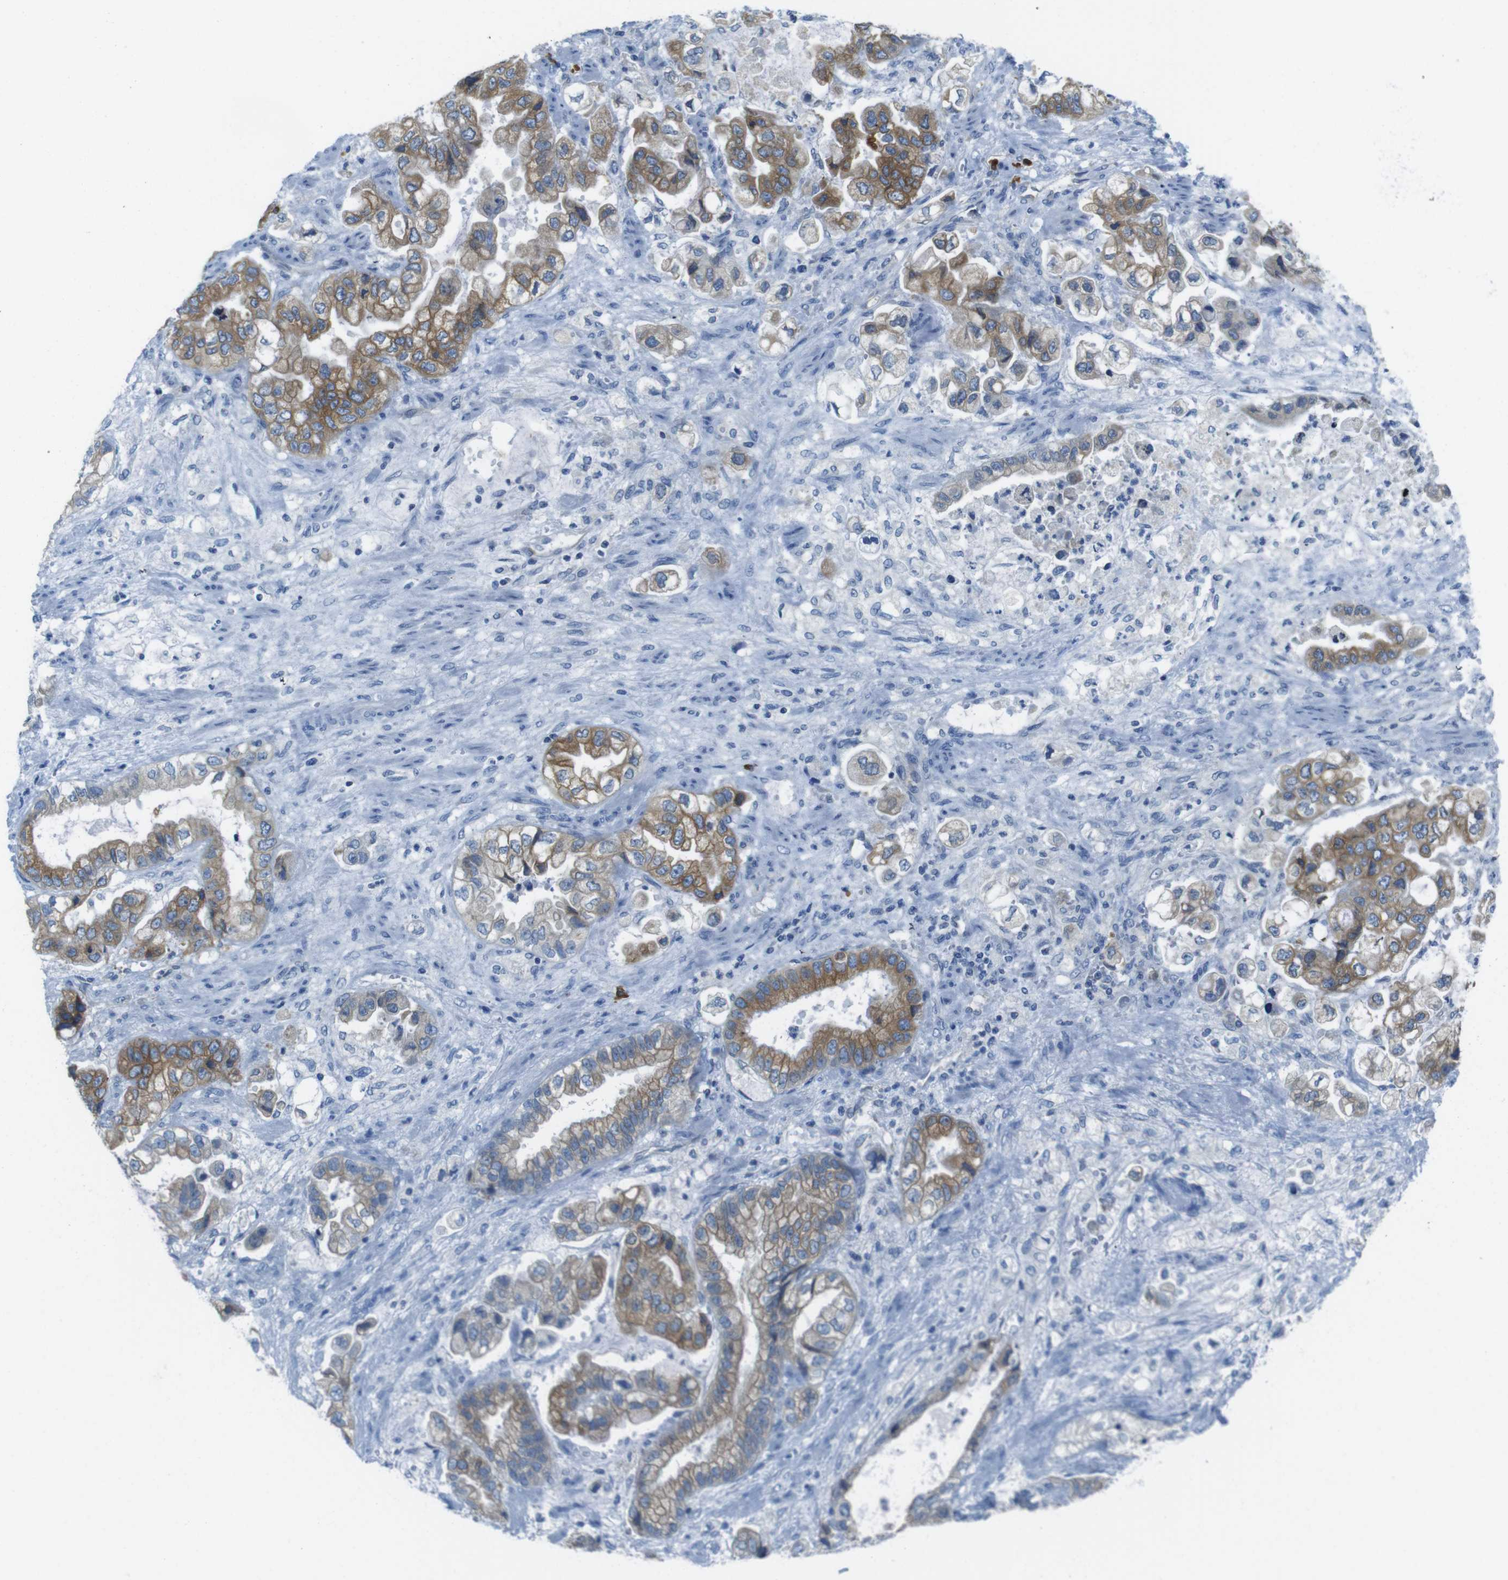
{"staining": {"intensity": "moderate", "quantity": "25%-75%", "location": "cytoplasmic/membranous"}, "tissue": "stomach cancer", "cell_type": "Tumor cells", "image_type": "cancer", "snomed": [{"axis": "morphology", "description": "Normal tissue, NOS"}, {"axis": "morphology", "description": "Adenocarcinoma, NOS"}, {"axis": "topography", "description": "Stomach"}], "caption": "The histopathology image displays staining of stomach cancer, revealing moderate cytoplasmic/membranous protein expression (brown color) within tumor cells.", "gene": "CLPTM1L", "patient": {"sex": "male", "age": 62}}